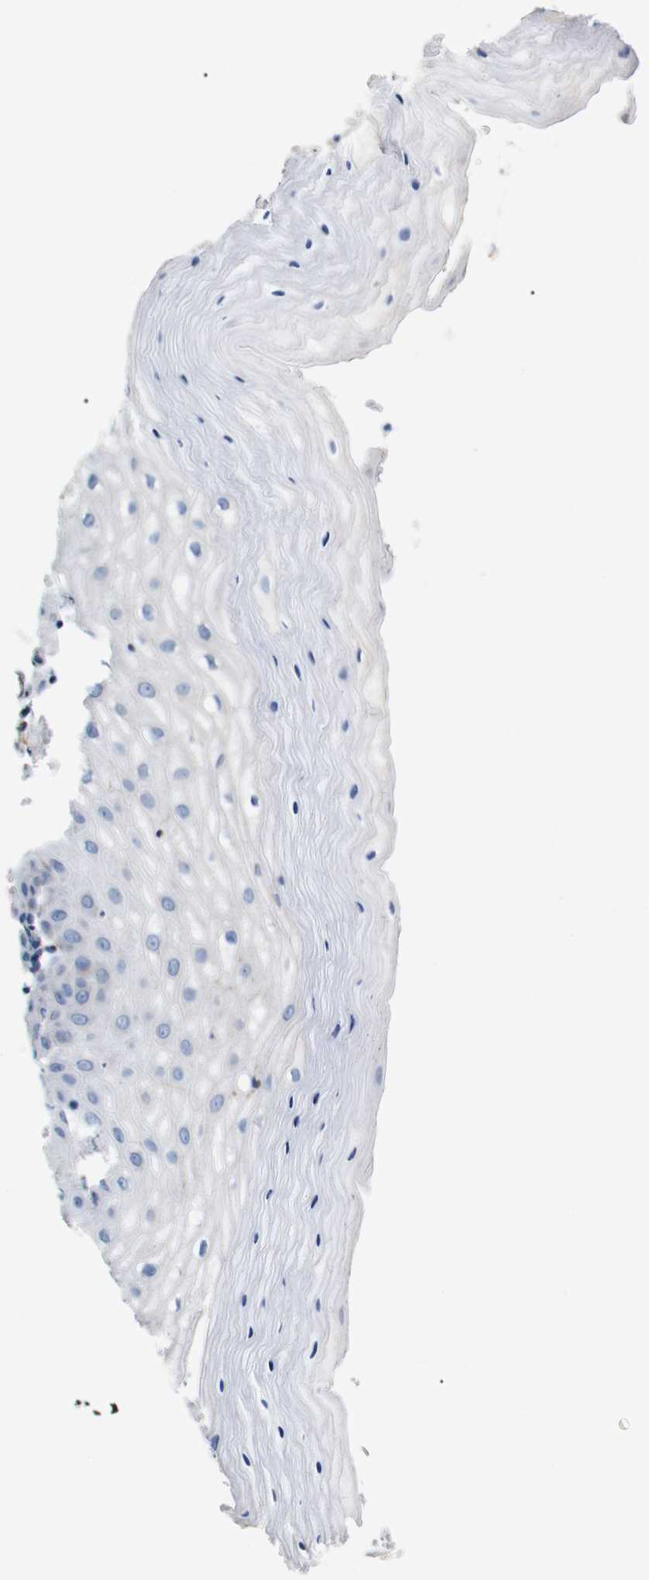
{"staining": {"intensity": "strong", "quantity": "25%-75%", "location": "cytoplasmic/membranous"}, "tissue": "cervix", "cell_type": "Glandular cells", "image_type": "normal", "snomed": [{"axis": "morphology", "description": "Normal tissue, NOS"}, {"axis": "topography", "description": "Cervix"}], "caption": "Immunohistochemistry micrograph of normal cervix: cervix stained using IHC shows high levels of strong protein expression localized specifically in the cytoplasmic/membranous of glandular cells, appearing as a cytoplasmic/membranous brown color.", "gene": "UBE2G2", "patient": {"sex": "female", "age": 55}}